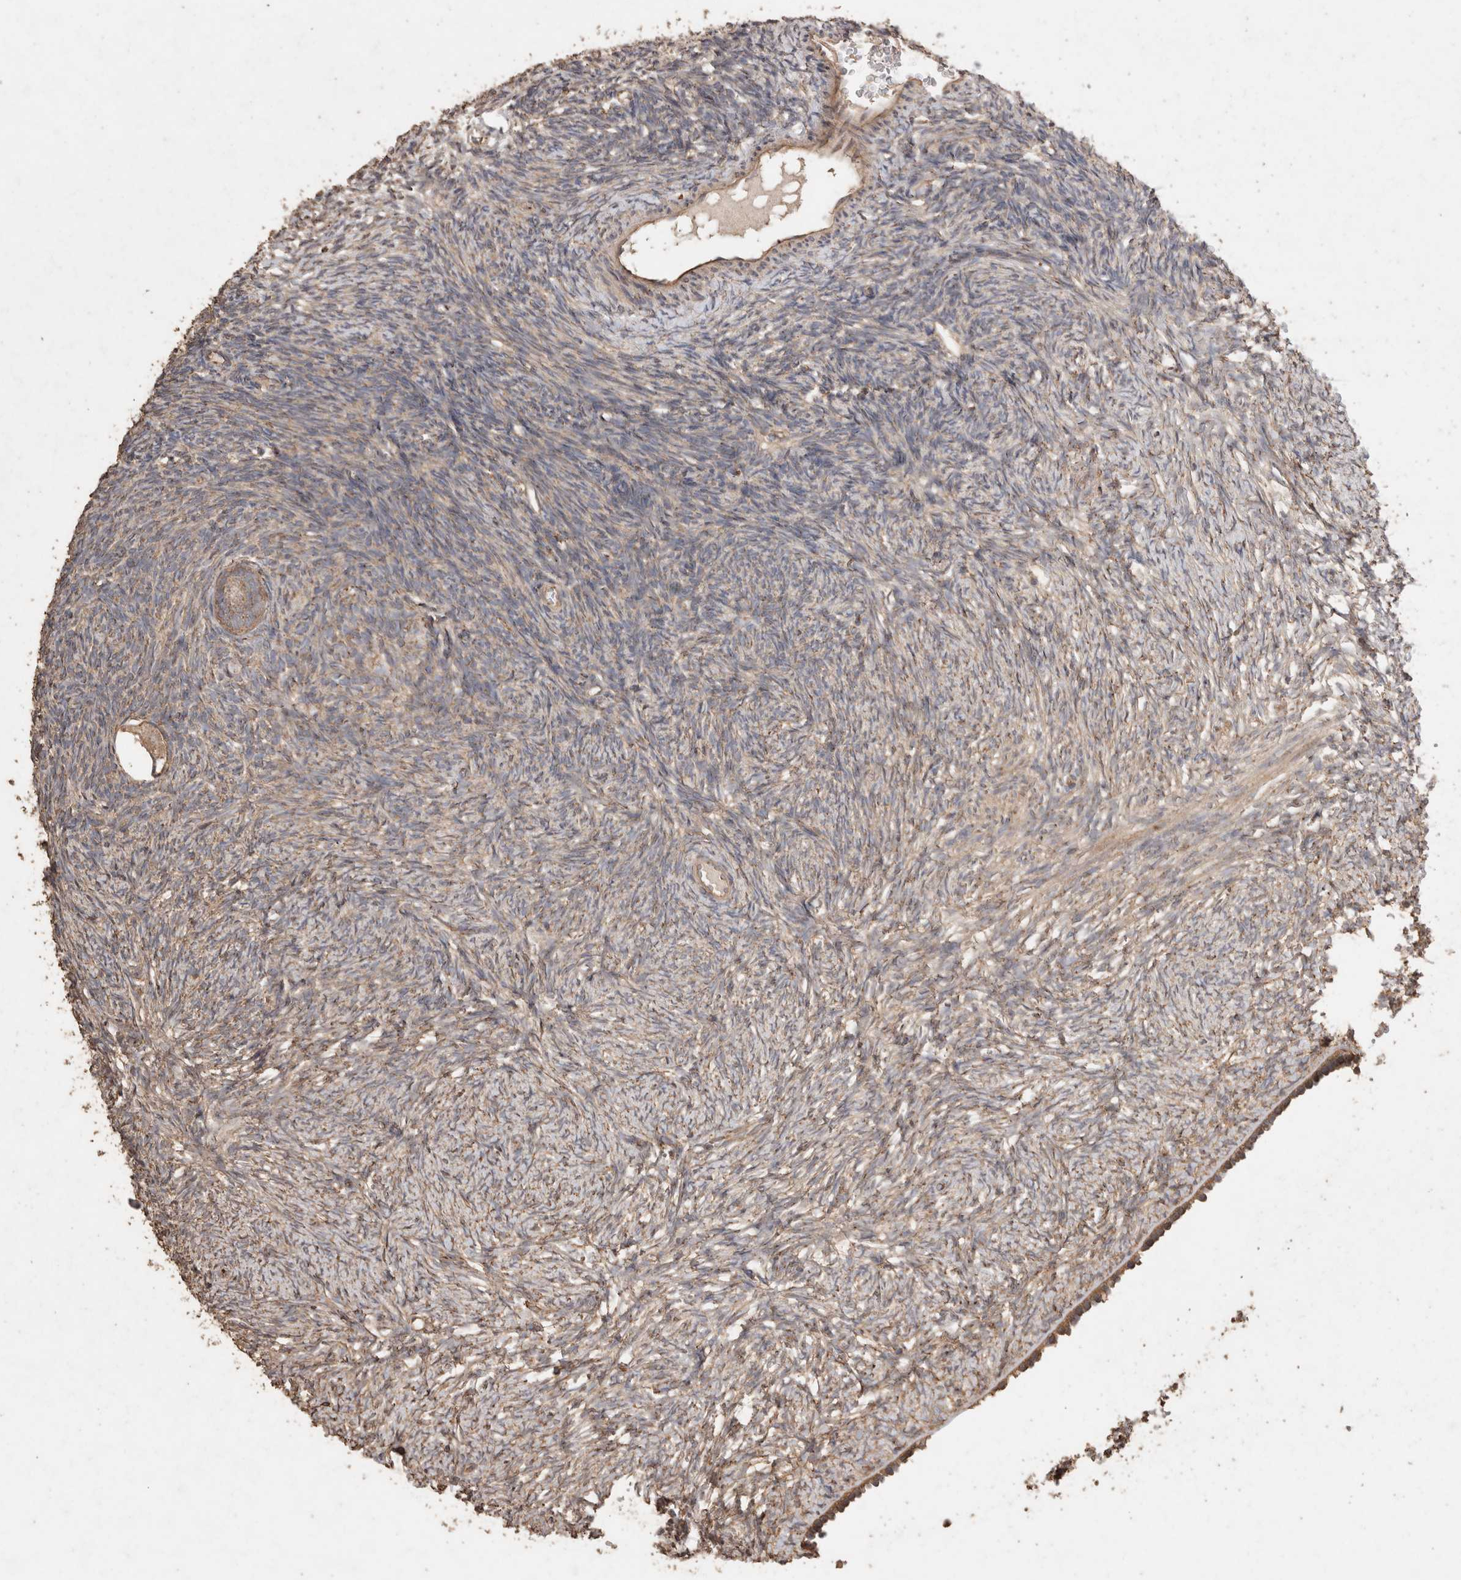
{"staining": {"intensity": "weak", "quantity": ">75%", "location": "cytoplasmic/membranous"}, "tissue": "ovary", "cell_type": "Follicle cells", "image_type": "normal", "snomed": [{"axis": "morphology", "description": "Normal tissue, NOS"}, {"axis": "topography", "description": "Ovary"}], "caption": "Ovary stained for a protein (brown) displays weak cytoplasmic/membranous positive staining in approximately >75% of follicle cells.", "gene": "SNX31", "patient": {"sex": "female", "age": 34}}